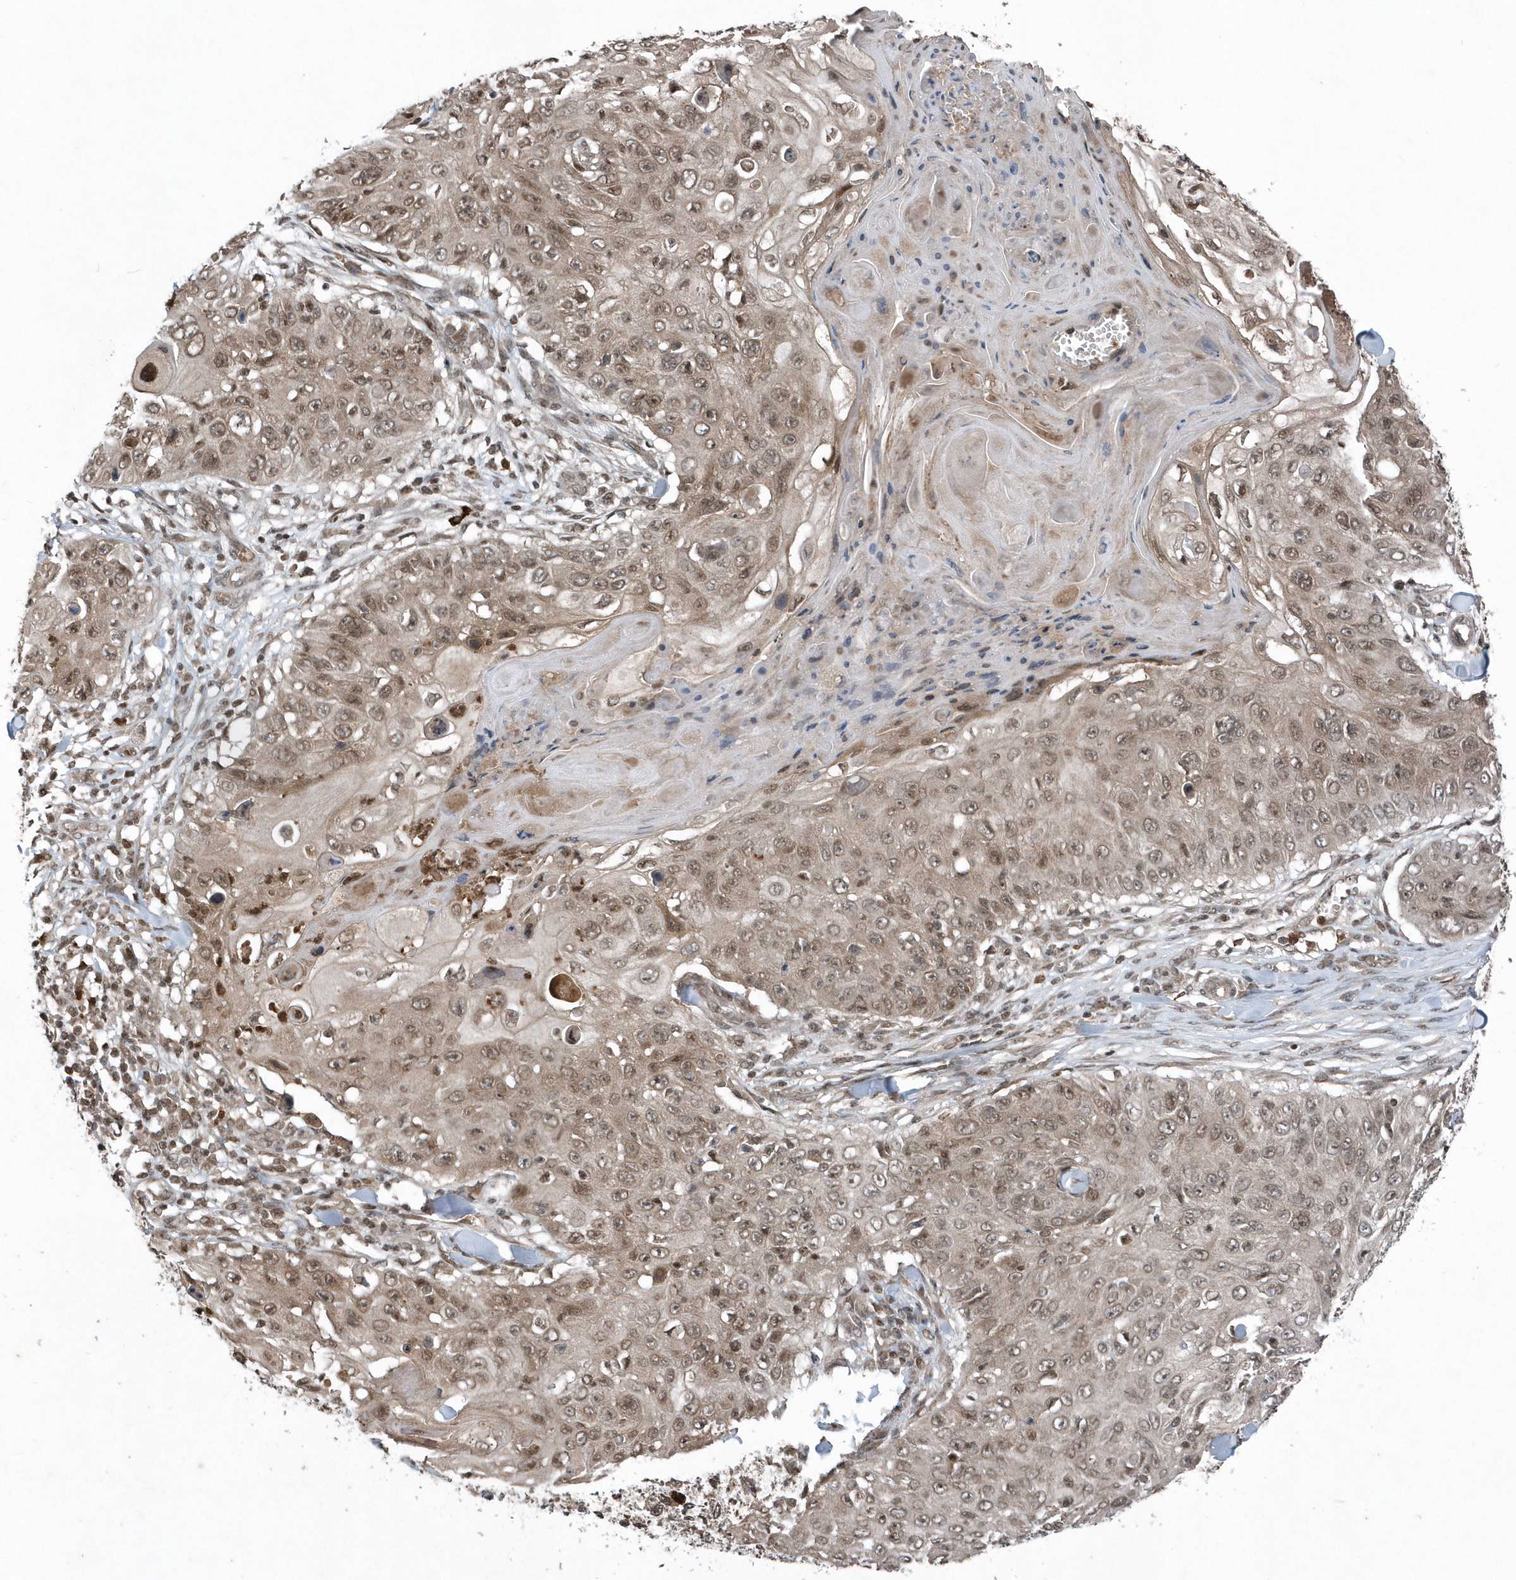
{"staining": {"intensity": "moderate", "quantity": ">75%", "location": "cytoplasmic/membranous,nuclear"}, "tissue": "skin cancer", "cell_type": "Tumor cells", "image_type": "cancer", "snomed": [{"axis": "morphology", "description": "Squamous cell carcinoma, NOS"}, {"axis": "topography", "description": "Skin"}], "caption": "DAB immunohistochemical staining of skin cancer displays moderate cytoplasmic/membranous and nuclear protein expression in about >75% of tumor cells.", "gene": "EIF2B1", "patient": {"sex": "male", "age": 86}}